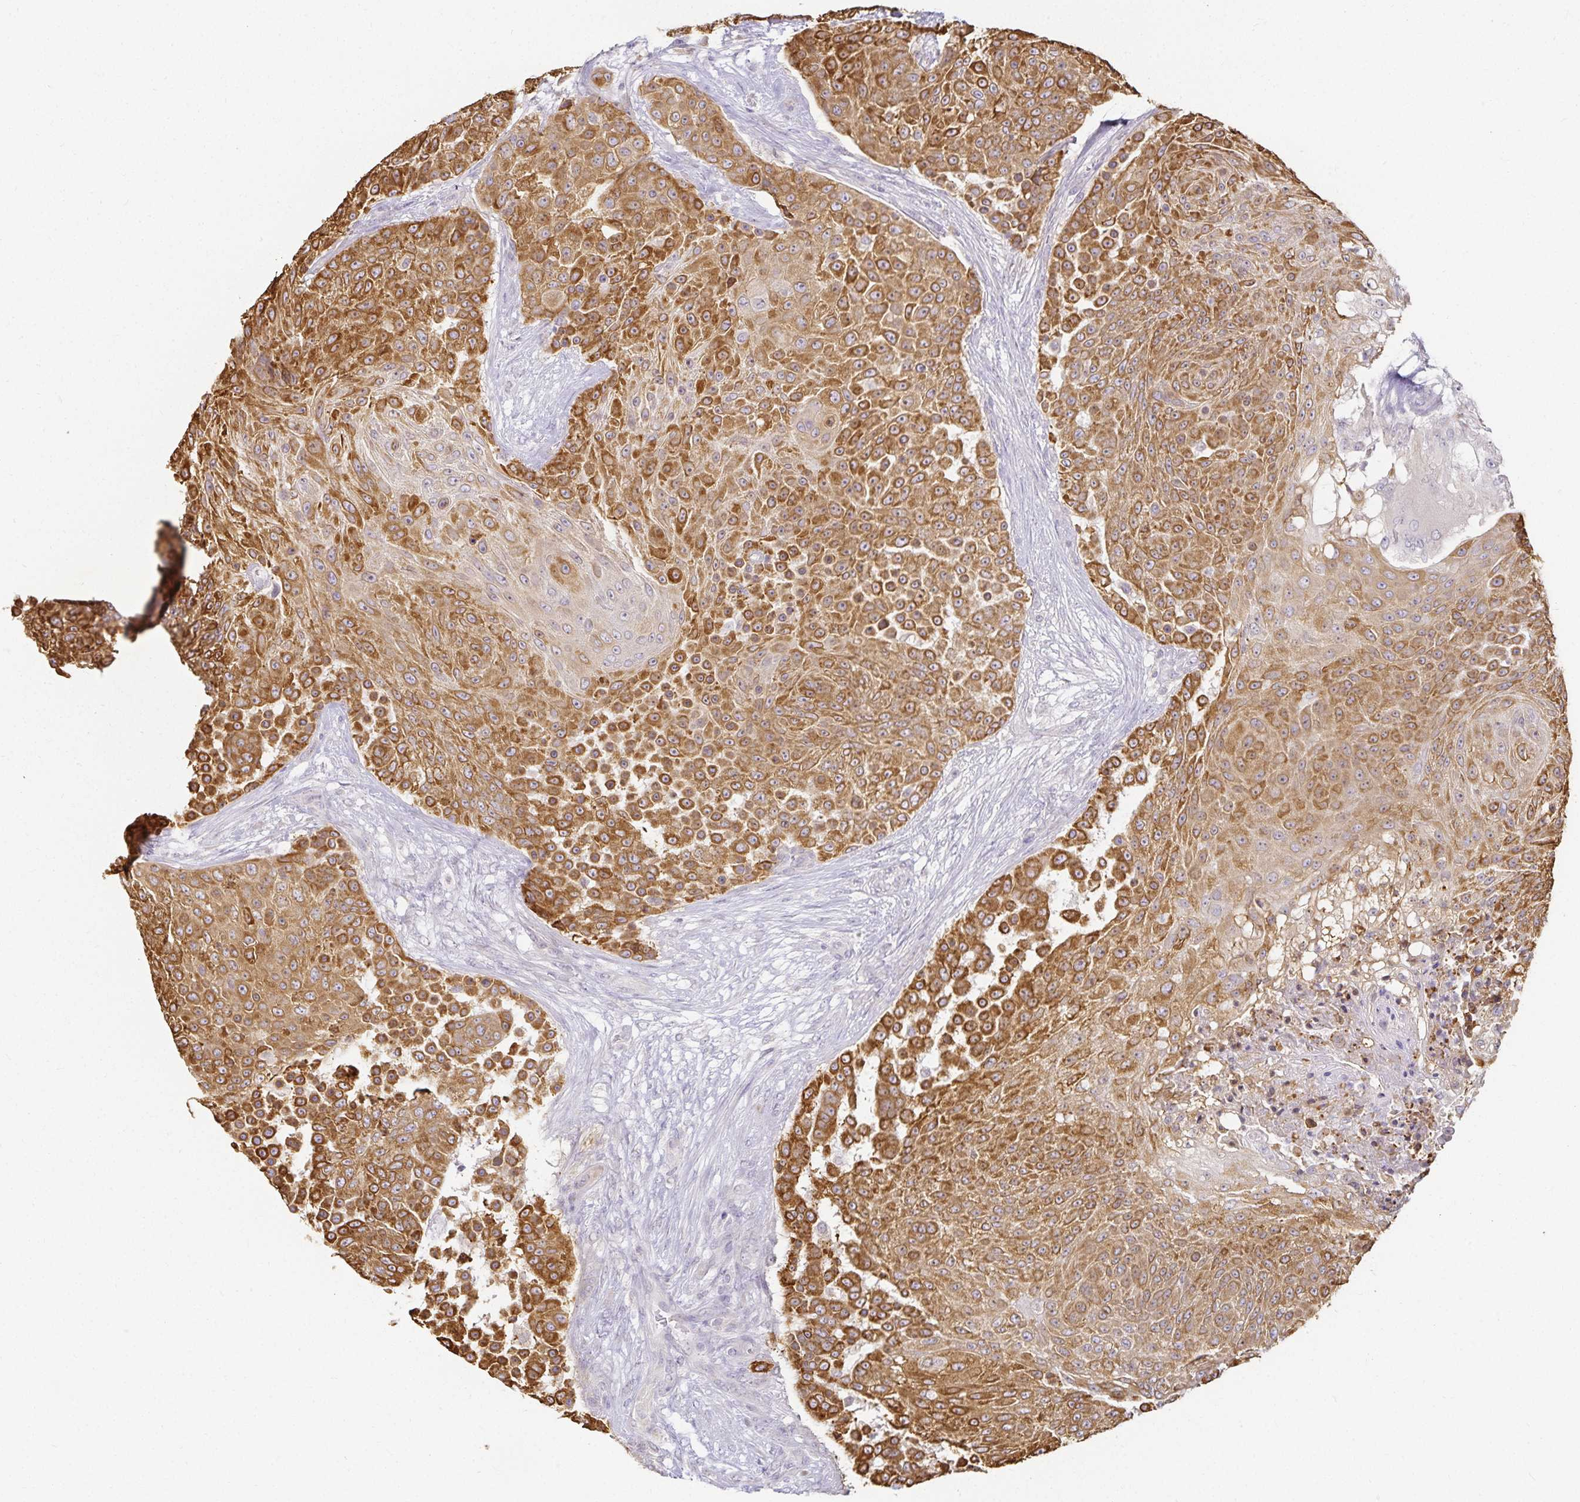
{"staining": {"intensity": "moderate", "quantity": ">75%", "location": "cytoplasmic/membranous"}, "tissue": "urothelial cancer", "cell_type": "Tumor cells", "image_type": "cancer", "snomed": [{"axis": "morphology", "description": "Urothelial carcinoma, High grade"}, {"axis": "topography", "description": "Urinary bladder"}], "caption": "Immunohistochemical staining of high-grade urothelial carcinoma shows medium levels of moderate cytoplasmic/membranous protein expression in about >75% of tumor cells.", "gene": "GP2", "patient": {"sex": "female", "age": 63}}